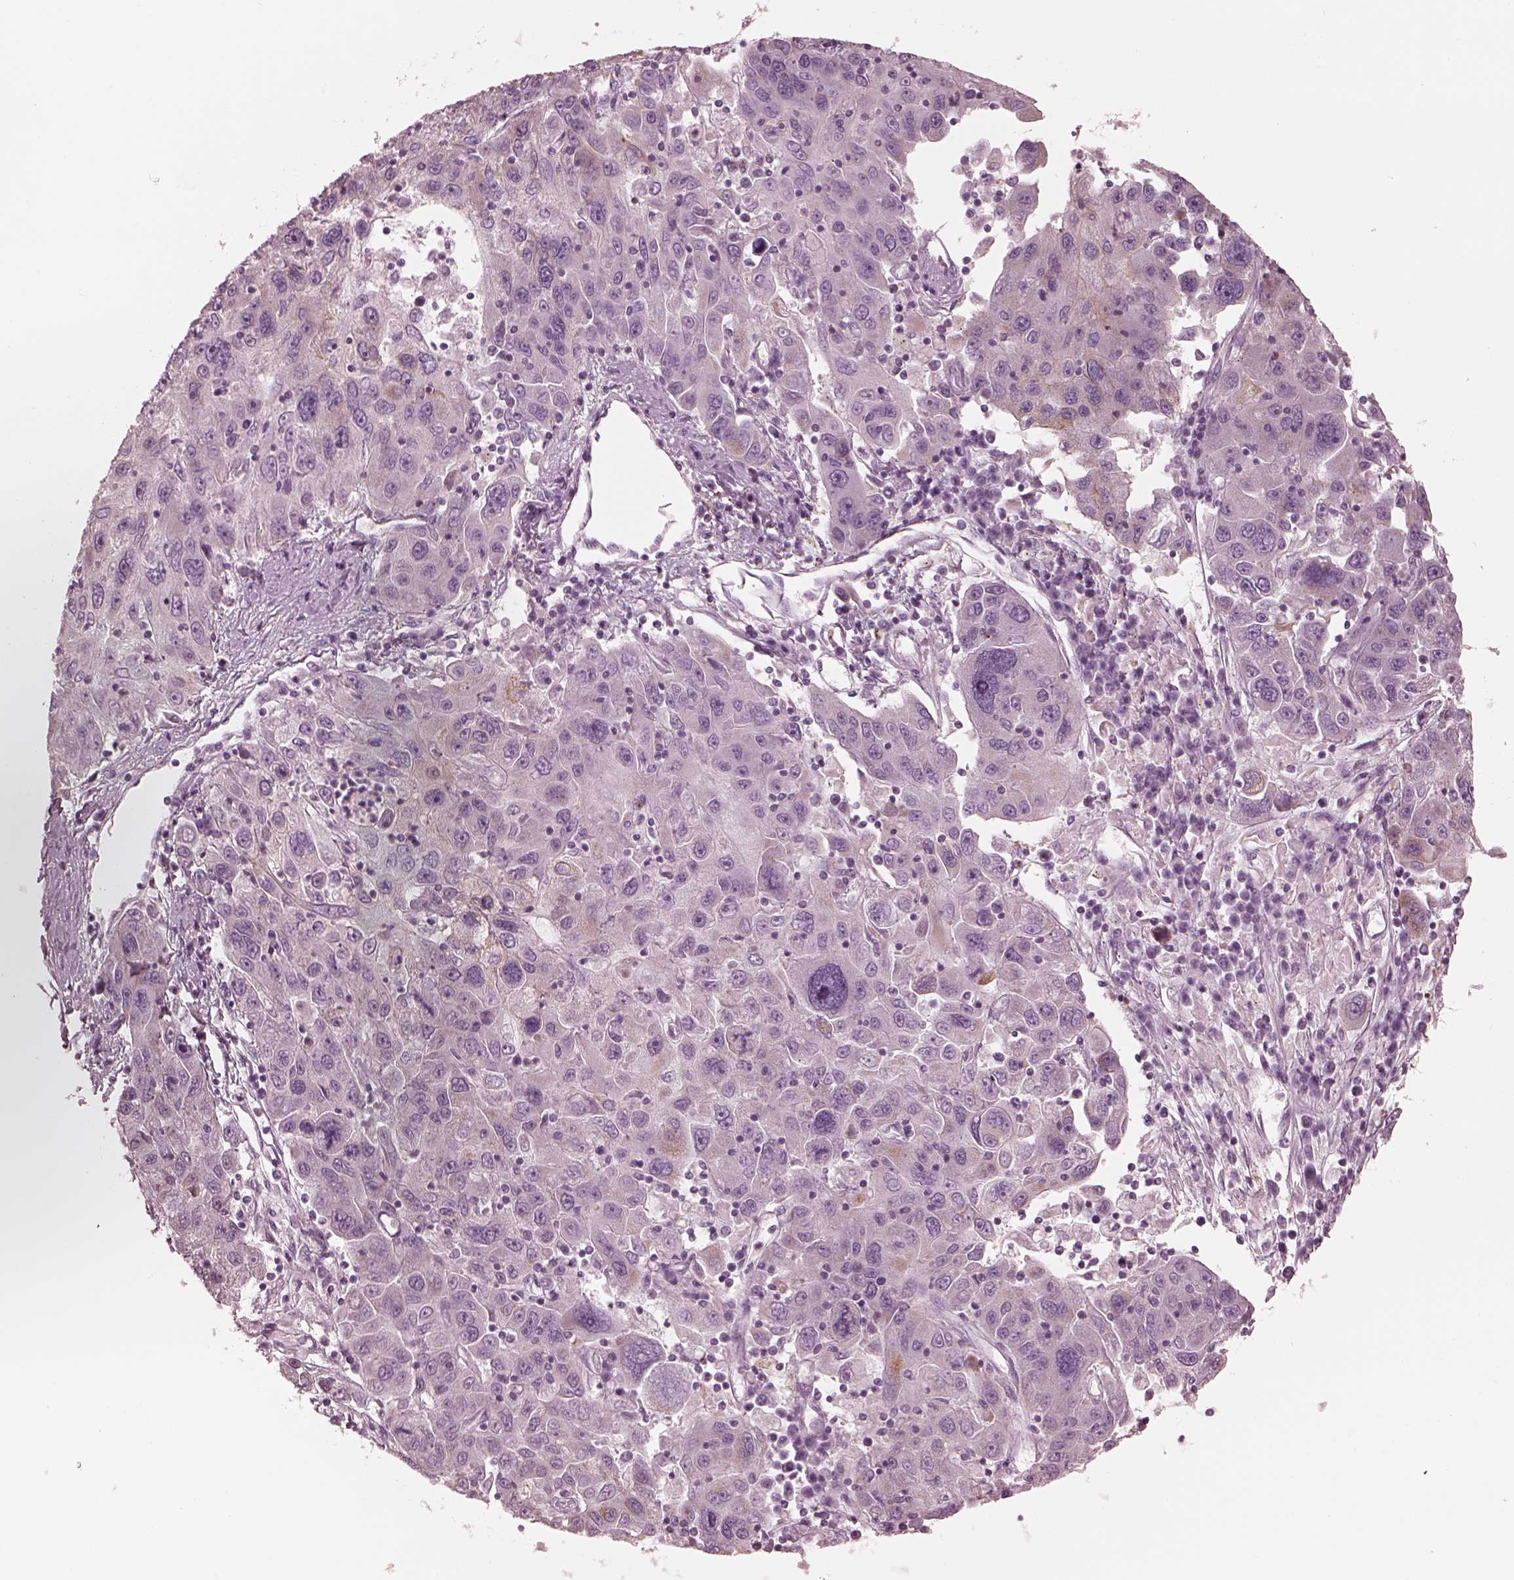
{"staining": {"intensity": "negative", "quantity": "none", "location": "none"}, "tissue": "stomach cancer", "cell_type": "Tumor cells", "image_type": "cancer", "snomed": [{"axis": "morphology", "description": "Adenocarcinoma, NOS"}, {"axis": "topography", "description": "Stomach"}], "caption": "Photomicrograph shows no protein expression in tumor cells of adenocarcinoma (stomach) tissue.", "gene": "ELAPOR1", "patient": {"sex": "male", "age": 56}}